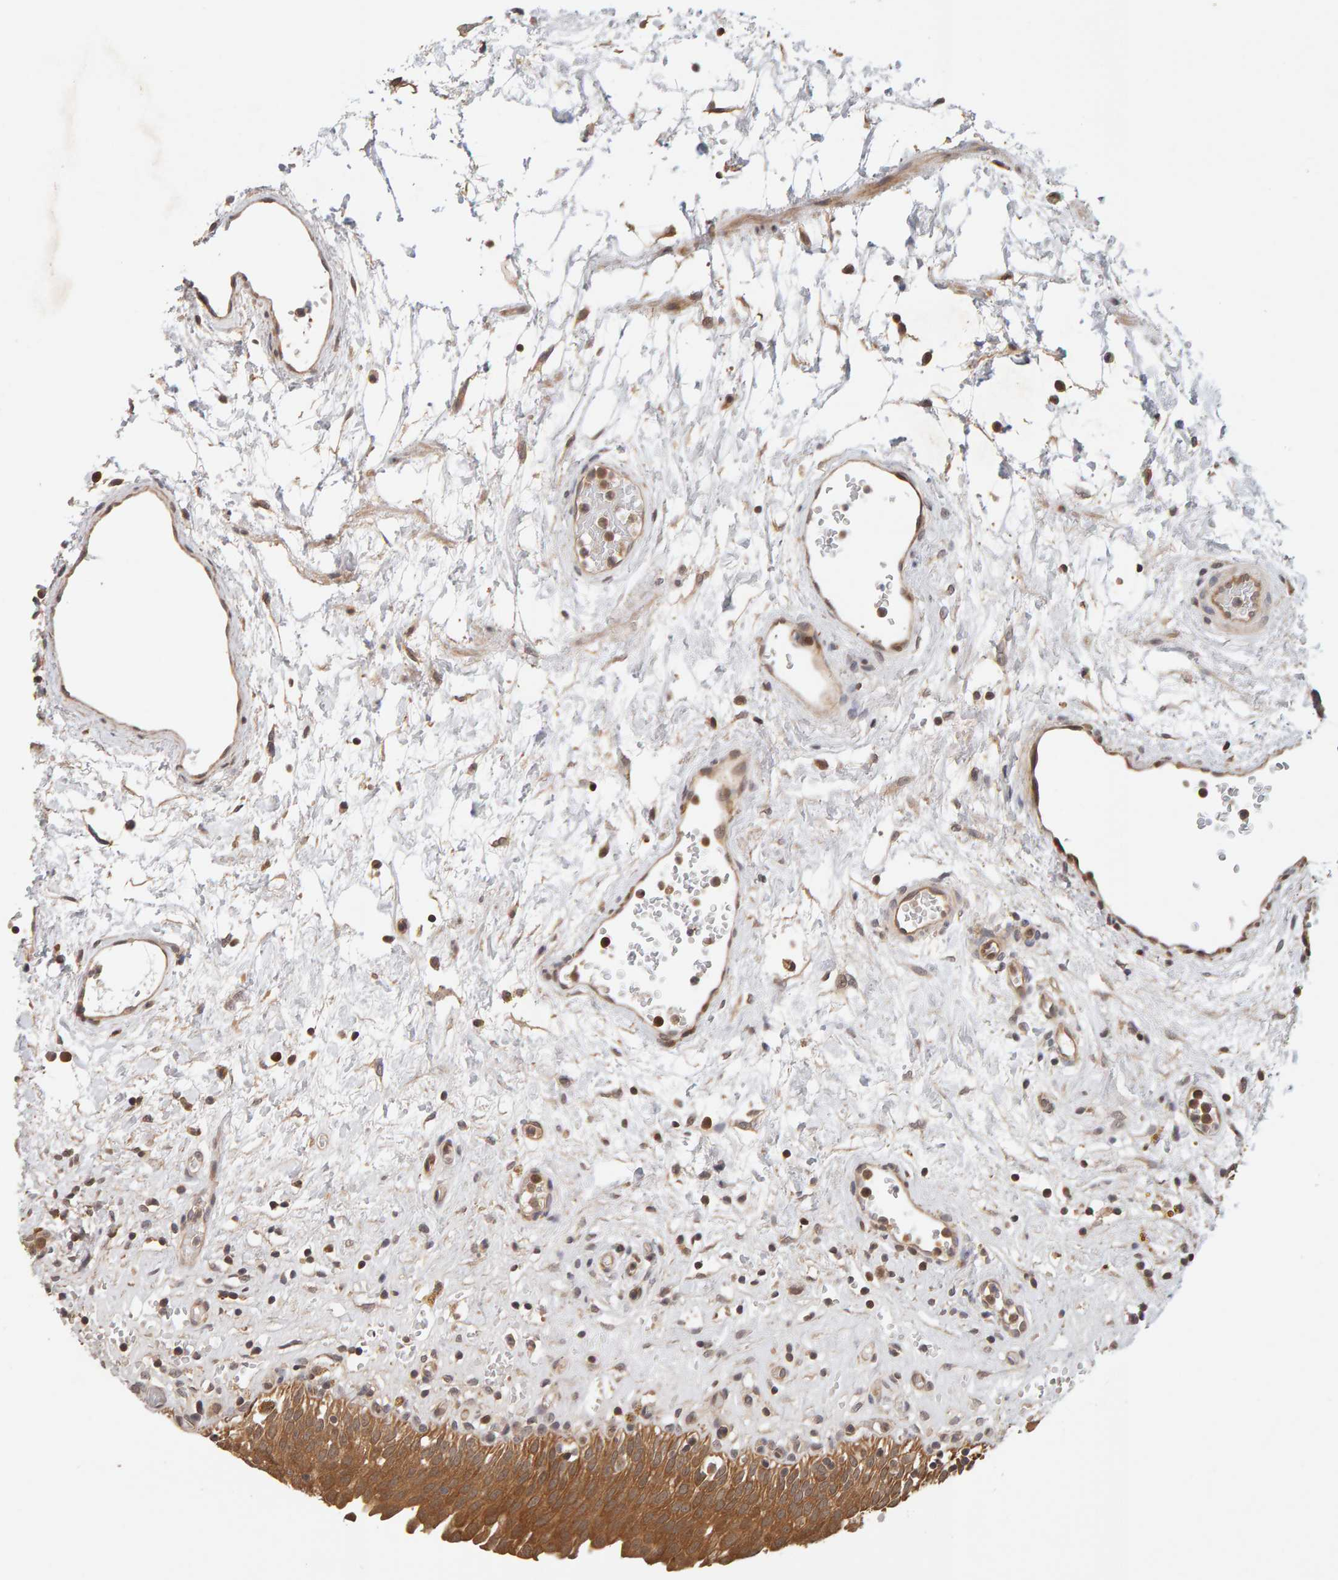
{"staining": {"intensity": "moderate", "quantity": ">75%", "location": "cytoplasmic/membranous"}, "tissue": "urinary bladder", "cell_type": "Urothelial cells", "image_type": "normal", "snomed": [{"axis": "morphology", "description": "Urothelial carcinoma, High grade"}, {"axis": "topography", "description": "Urinary bladder"}], "caption": "Urinary bladder stained for a protein (brown) shows moderate cytoplasmic/membranous positive expression in about >75% of urothelial cells.", "gene": "DNAJC7", "patient": {"sex": "male", "age": 46}}